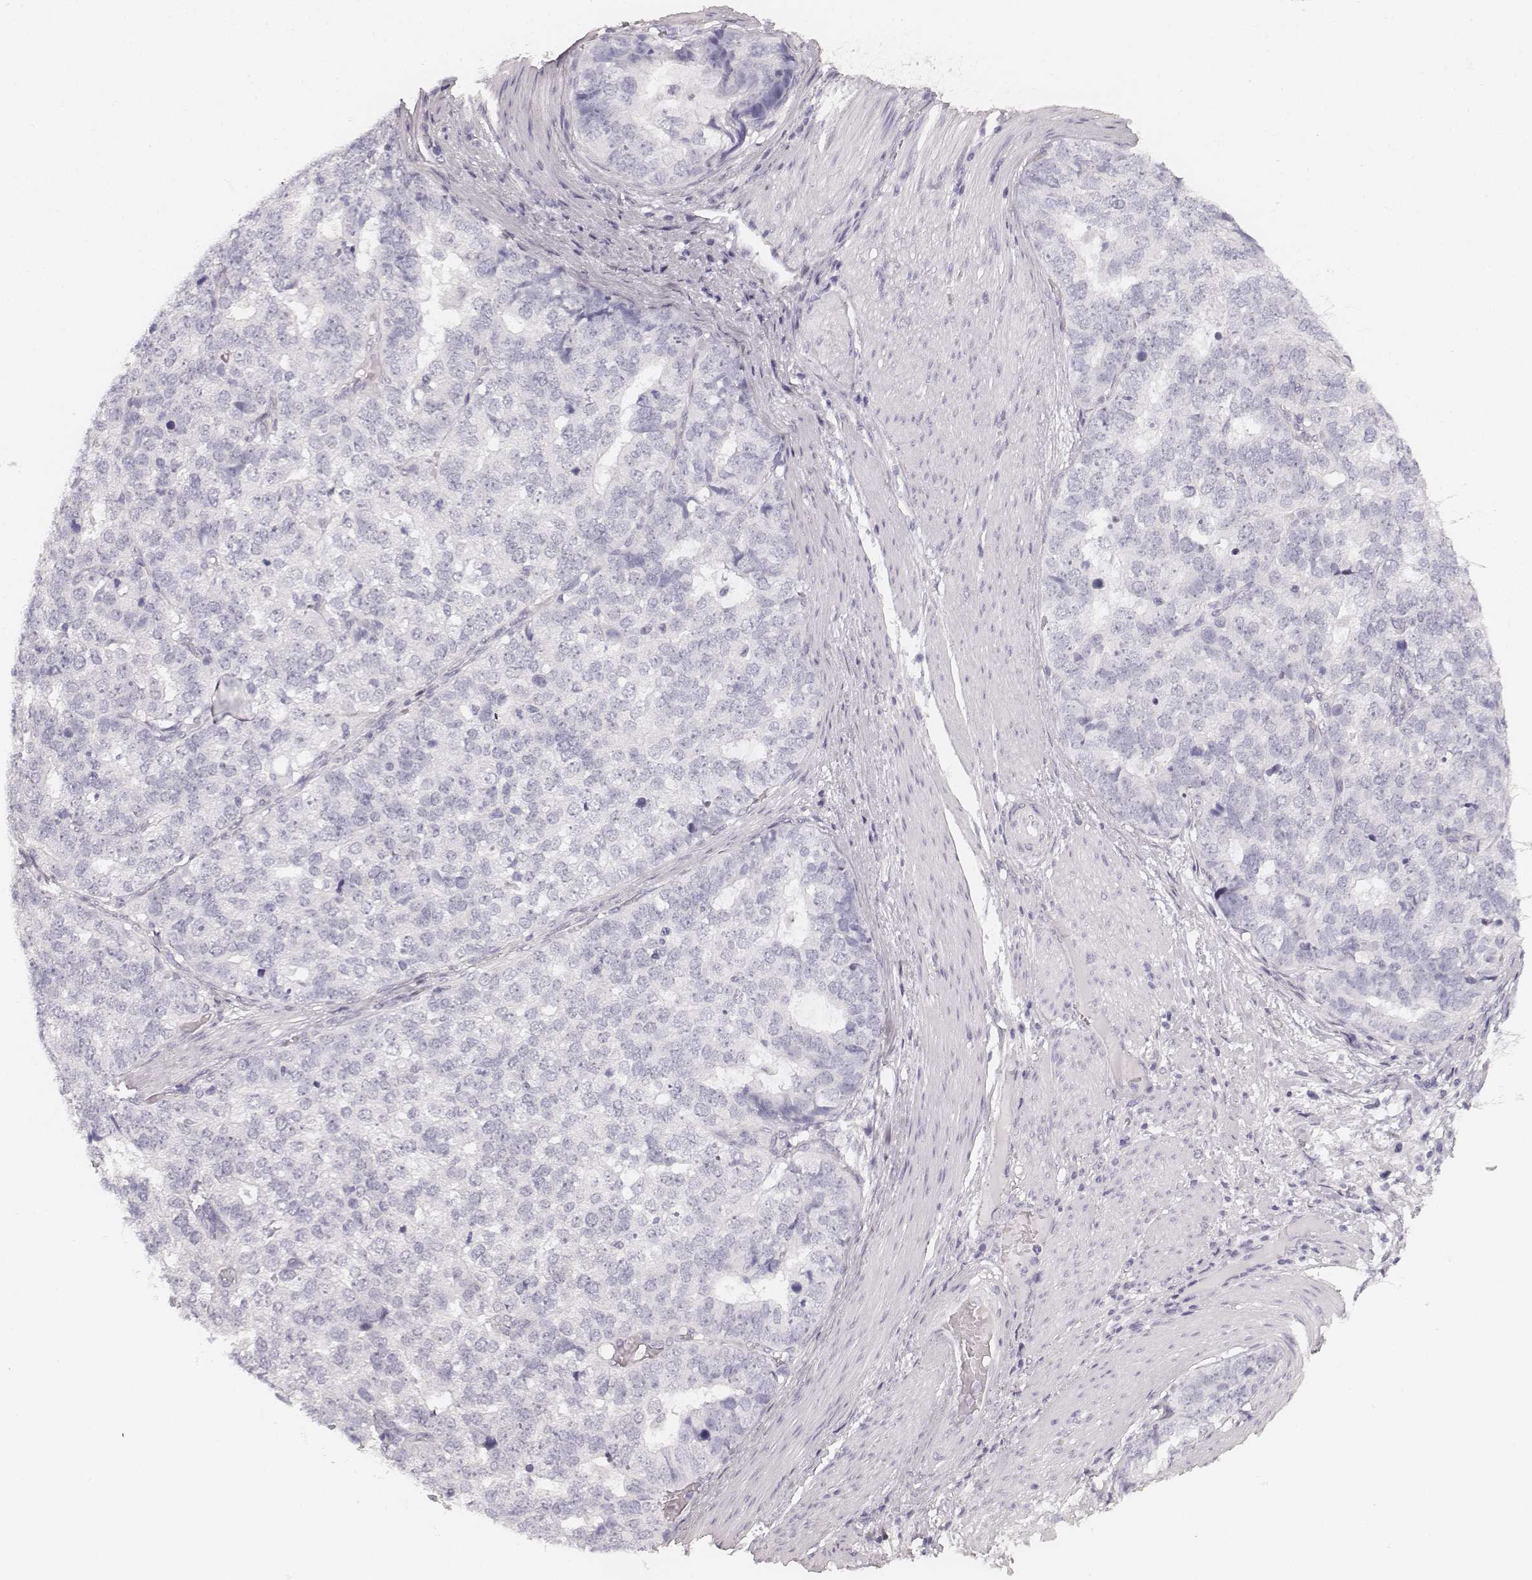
{"staining": {"intensity": "negative", "quantity": "none", "location": "none"}, "tissue": "stomach cancer", "cell_type": "Tumor cells", "image_type": "cancer", "snomed": [{"axis": "morphology", "description": "Adenocarcinoma, NOS"}, {"axis": "topography", "description": "Stomach"}], "caption": "Tumor cells show no significant expression in stomach adenocarcinoma.", "gene": "HNF4G", "patient": {"sex": "male", "age": 69}}